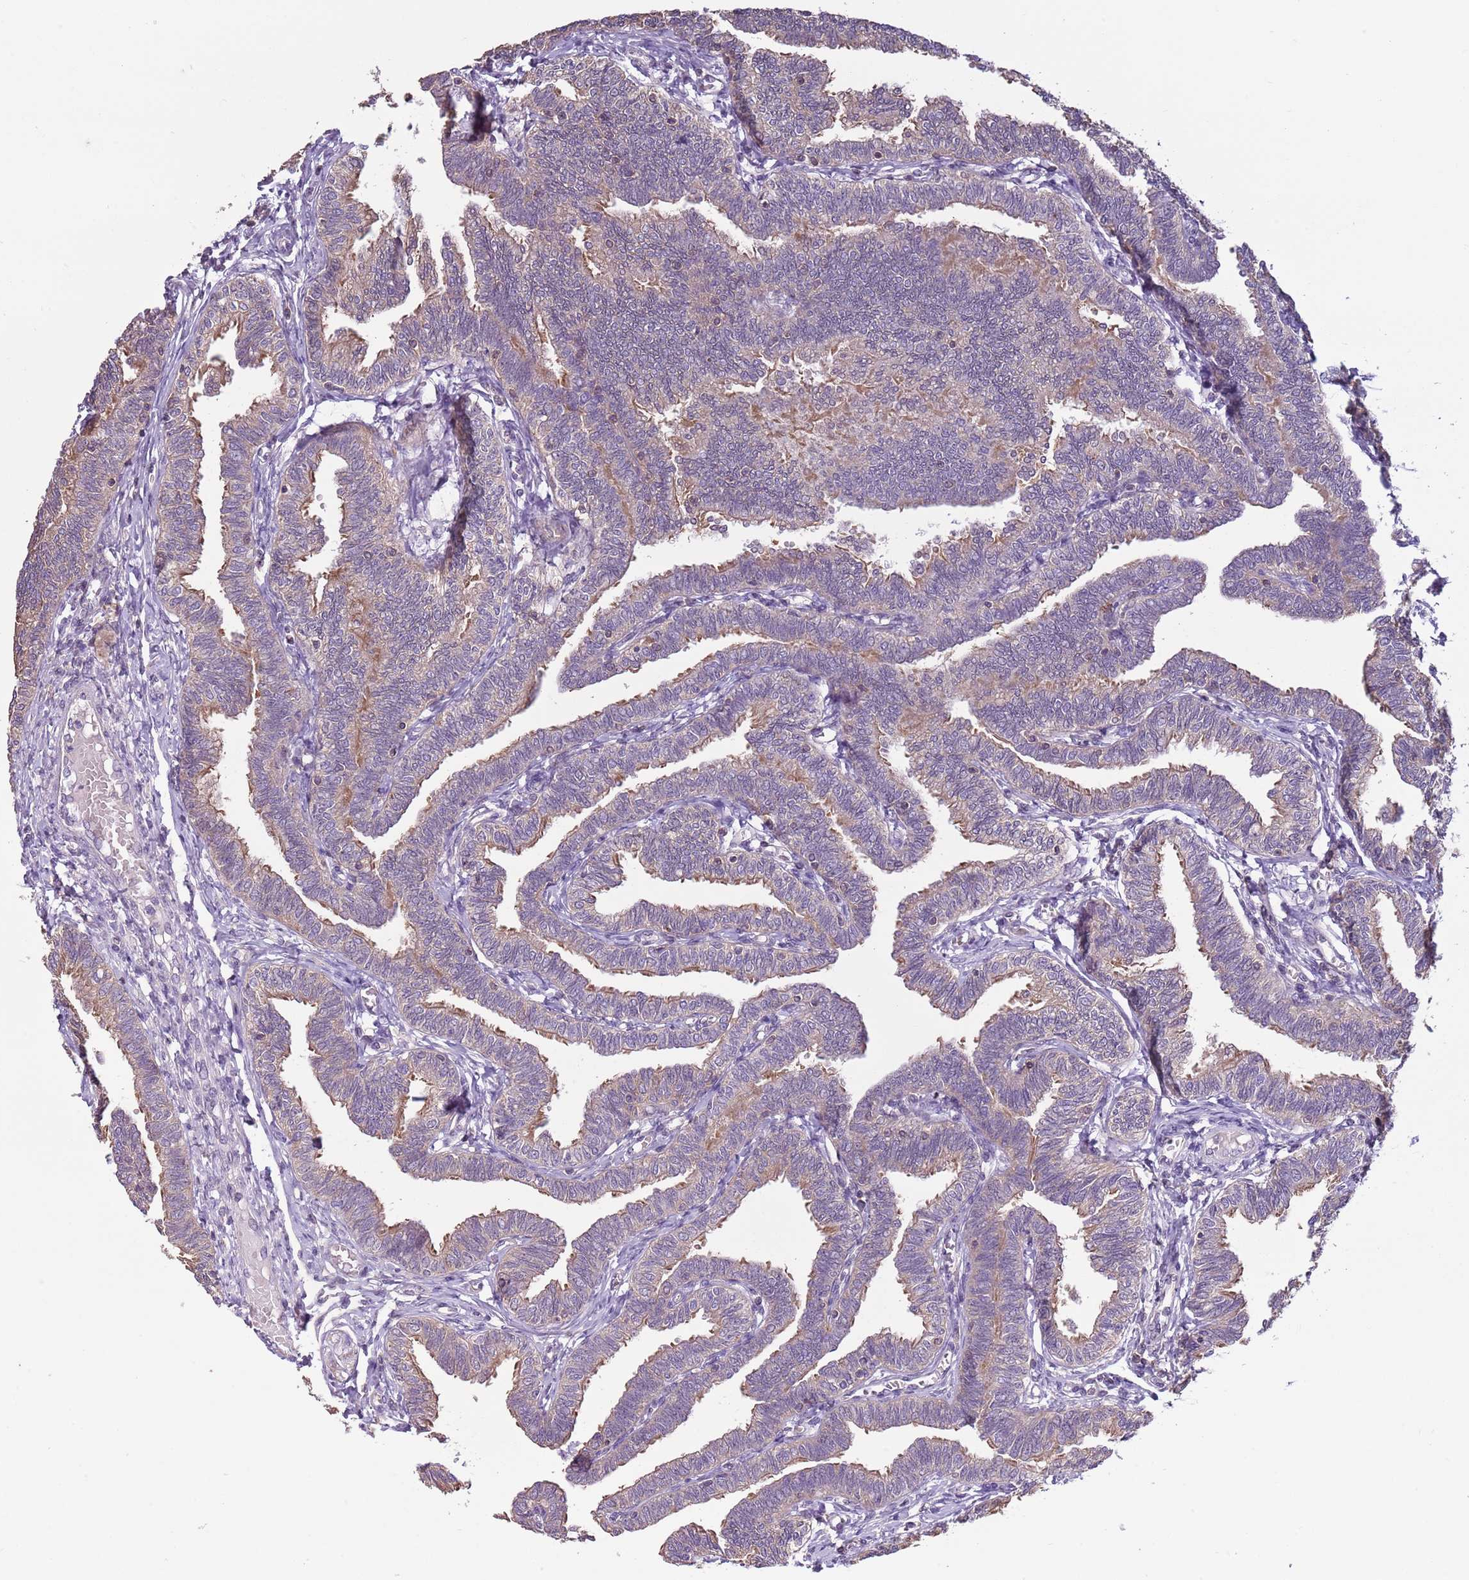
{"staining": {"intensity": "moderate", "quantity": "25%-75%", "location": "cytoplasmic/membranous"}, "tissue": "fallopian tube", "cell_type": "Glandular cells", "image_type": "normal", "snomed": [{"axis": "morphology", "description": "Normal tissue, NOS"}, {"axis": "topography", "description": "Fallopian tube"}, {"axis": "topography", "description": "Ovary"}], "caption": "IHC micrograph of normal human fallopian tube stained for a protein (brown), which demonstrates medium levels of moderate cytoplasmic/membranous staining in about 25%-75% of glandular cells.", "gene": "CAPN9", "patient": {"sex": "female", "age": 23}}